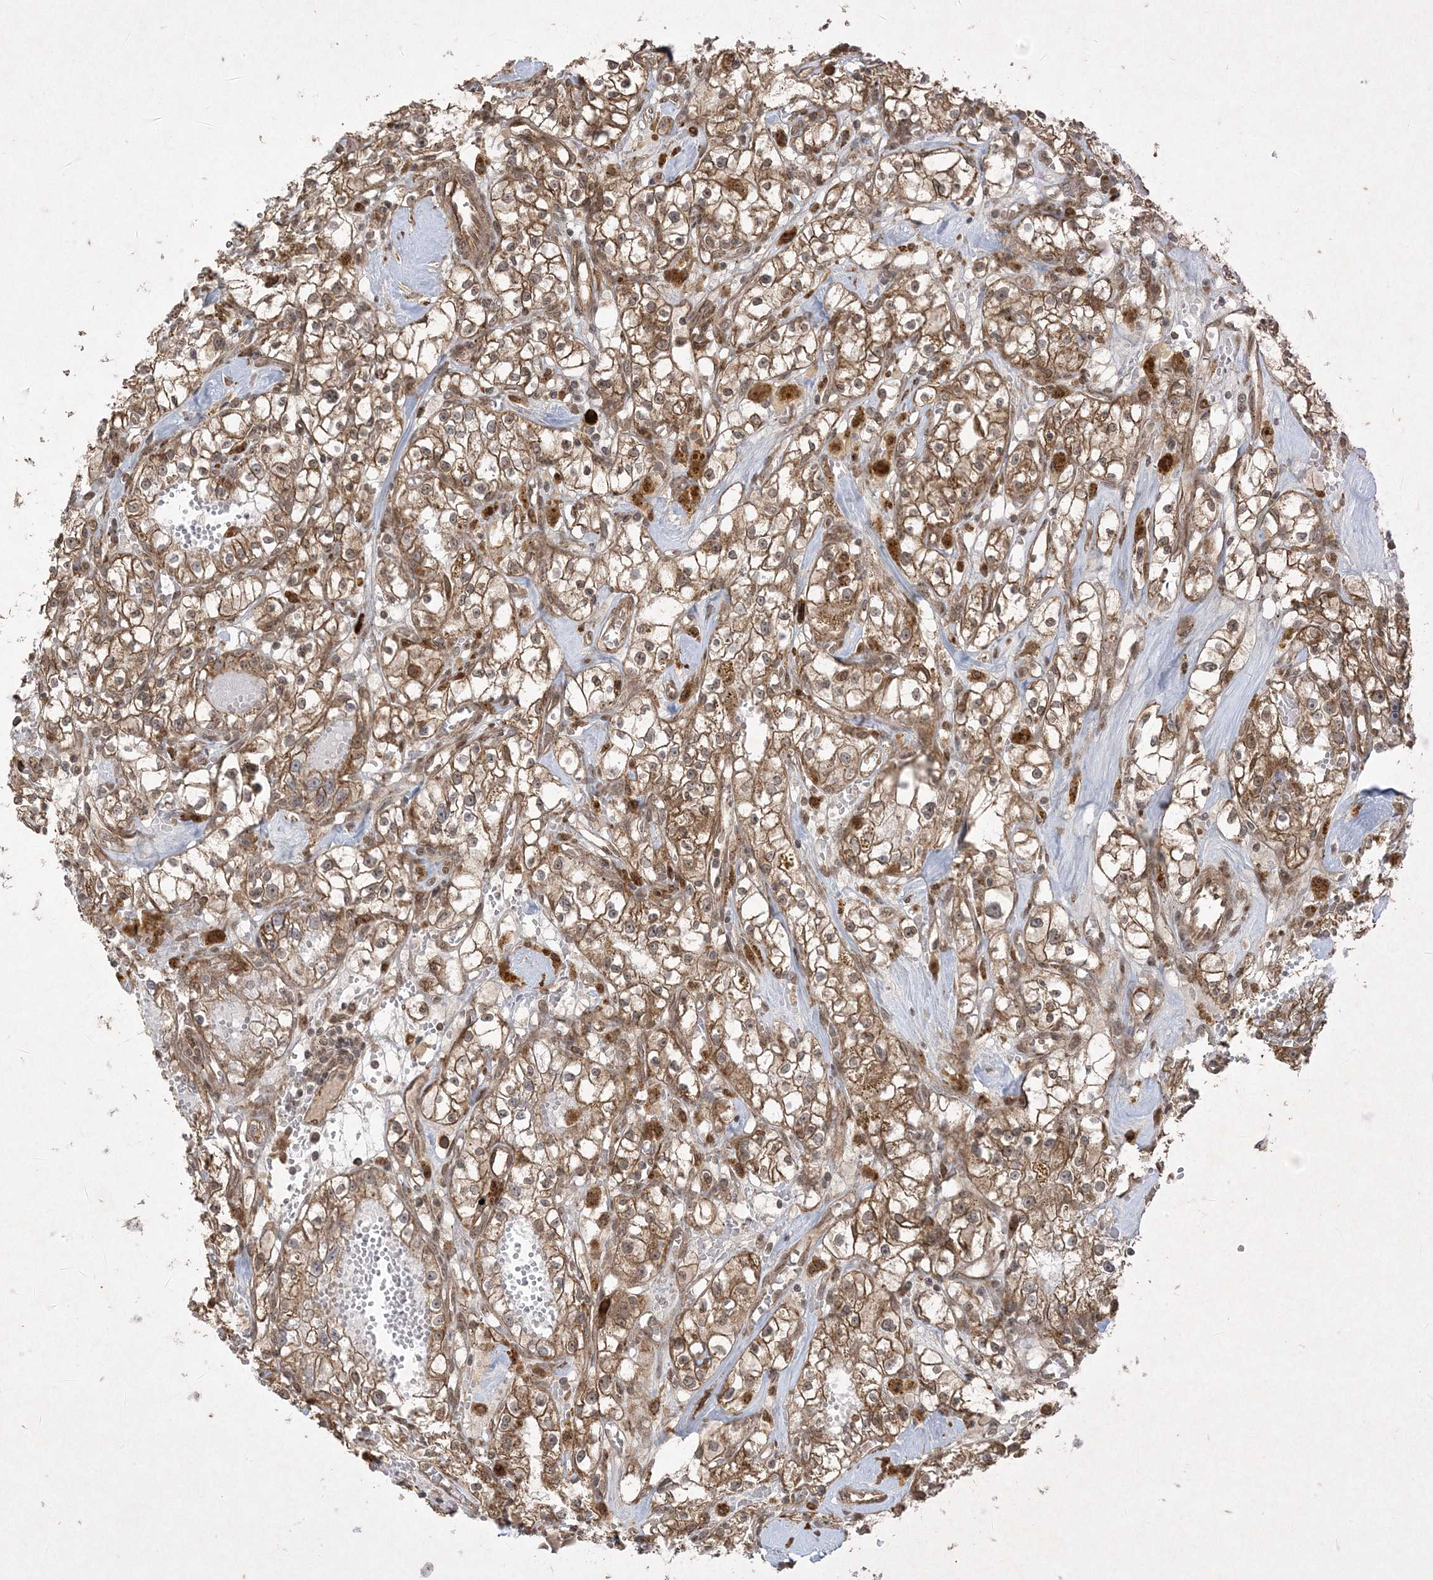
{"staining": {"intensity": "moderate", "quantity": ">75%", "location": "cytoplasmic/membranous"}, "tissue": "renal cancer", "cell_type": "Tumor cells", "image_type": "cancer", "snomed": [{"axis": "morphology", "description": "Adenocarcinoma, NOS"}, {"axis": "topography", "description": "Kidney"}], "caption": "A brown stain labels moderate cytoplasmic/membranous staining of a protein in renal cancer tumor cells.", "gene": "RRAS", "patient": {"sex": "male", "age": 56}}